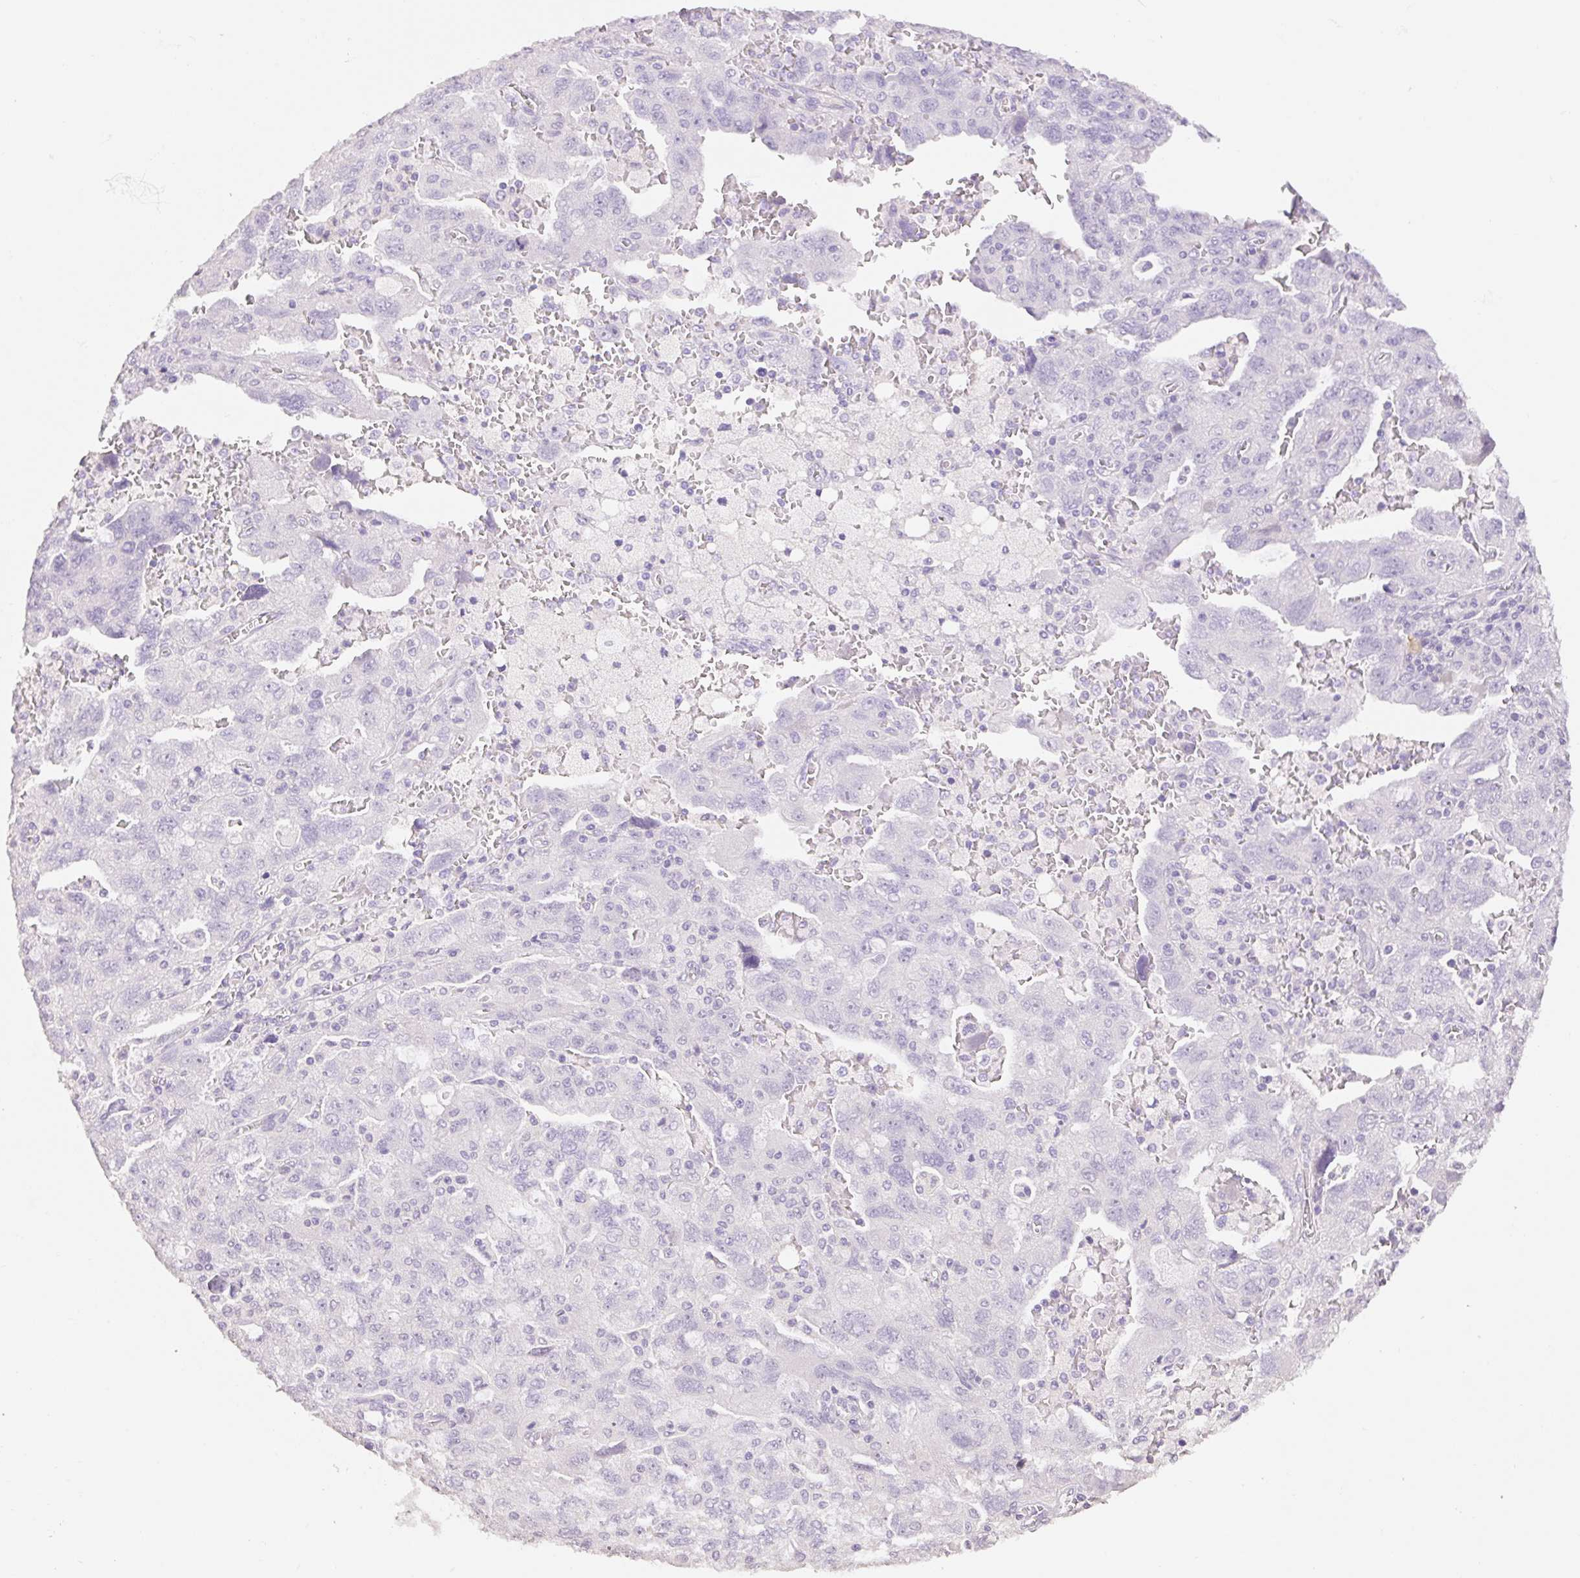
{"staining": {"intensity": "negative", "quantity": "none", "location": "none"}, "tissue": "ovarian cancer", "cell_type": "Tumor cells", "image_type": "cancer", "snomed": [{"axis": "morphology", "description": "Carcinoma, NOS"}, {"axis": "morphology", "description": "Cystadenocarcinoma, serous, NOS"}, {"axis": "topography", "description": "Ovary"}], "caption": "A high-resolution photomicrograph shows IHC staining of serous cystadenocarcinoma (ovarian), which reveals no significant staining in tumor cells. Nuclei are stained in blue.", "gene": "HCRTR2", "patient": {"sex": "female", "age": 69}}